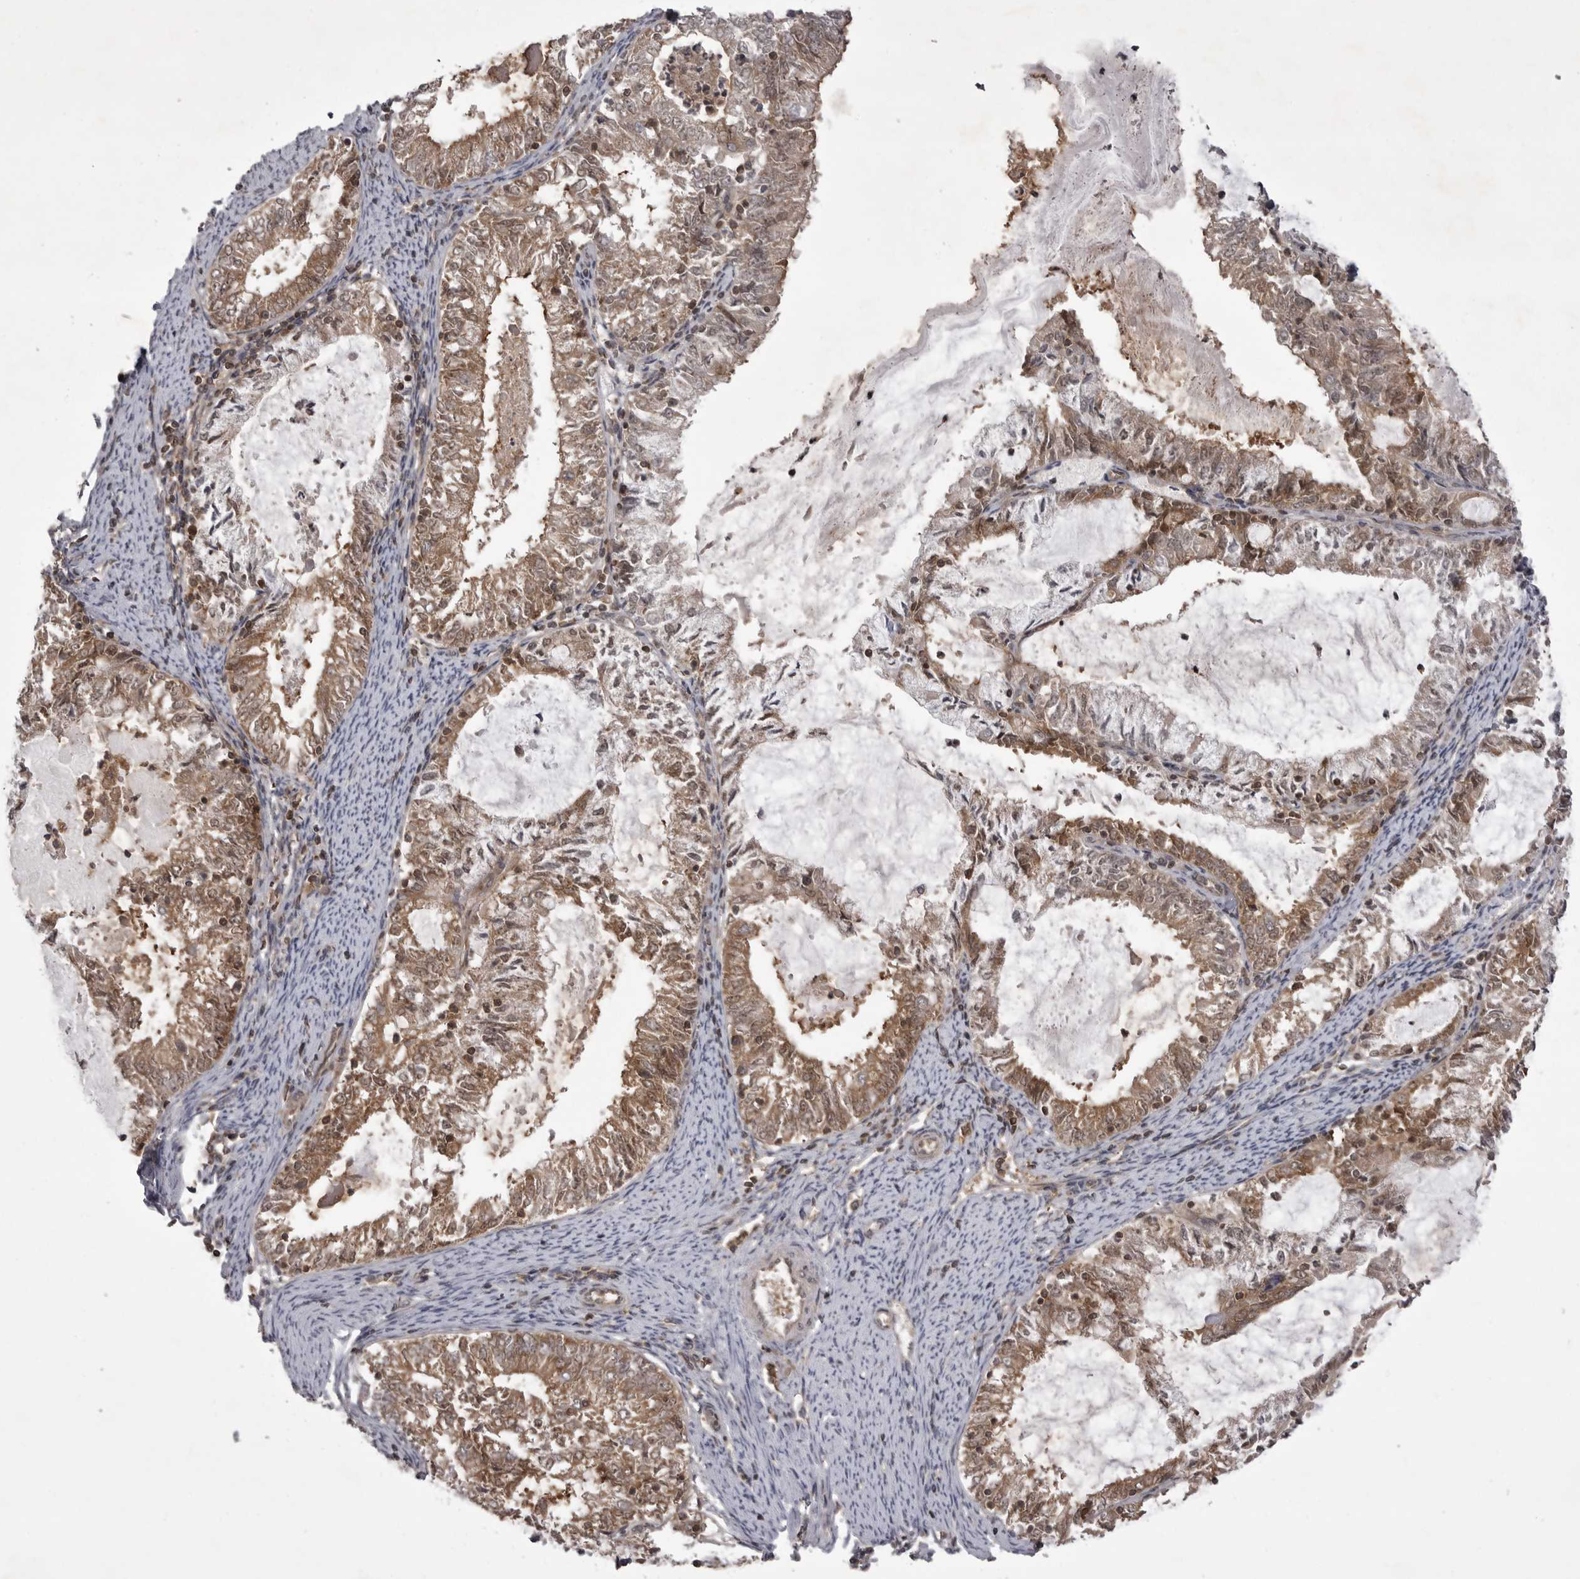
{"staining": {"intensity": "moderate", "quantity": ">75%", "location": "cytoplasmic/membranous,nuclear"}, "tissue": "endometrial cancer", "cell_type": "Tumor cells", "image_type": "cancer", "snomed": [{"axis": "morphology", "description": "Adenocarcinoma, NOS"}, {"axis": "topography", "description": "Endometrium"}], "caption": "Endometrial cancer (adenocarcinoma) was stained to show a protein in brown. There is medium levels of moderate cytoplasmic/membranous and nuclear positivity in about >75% of tumor cells. (Brightfield microscopy of DAB IHC at high magnification).", "gene": "STK24", "patient": {"sex": "female", "age": 57}}